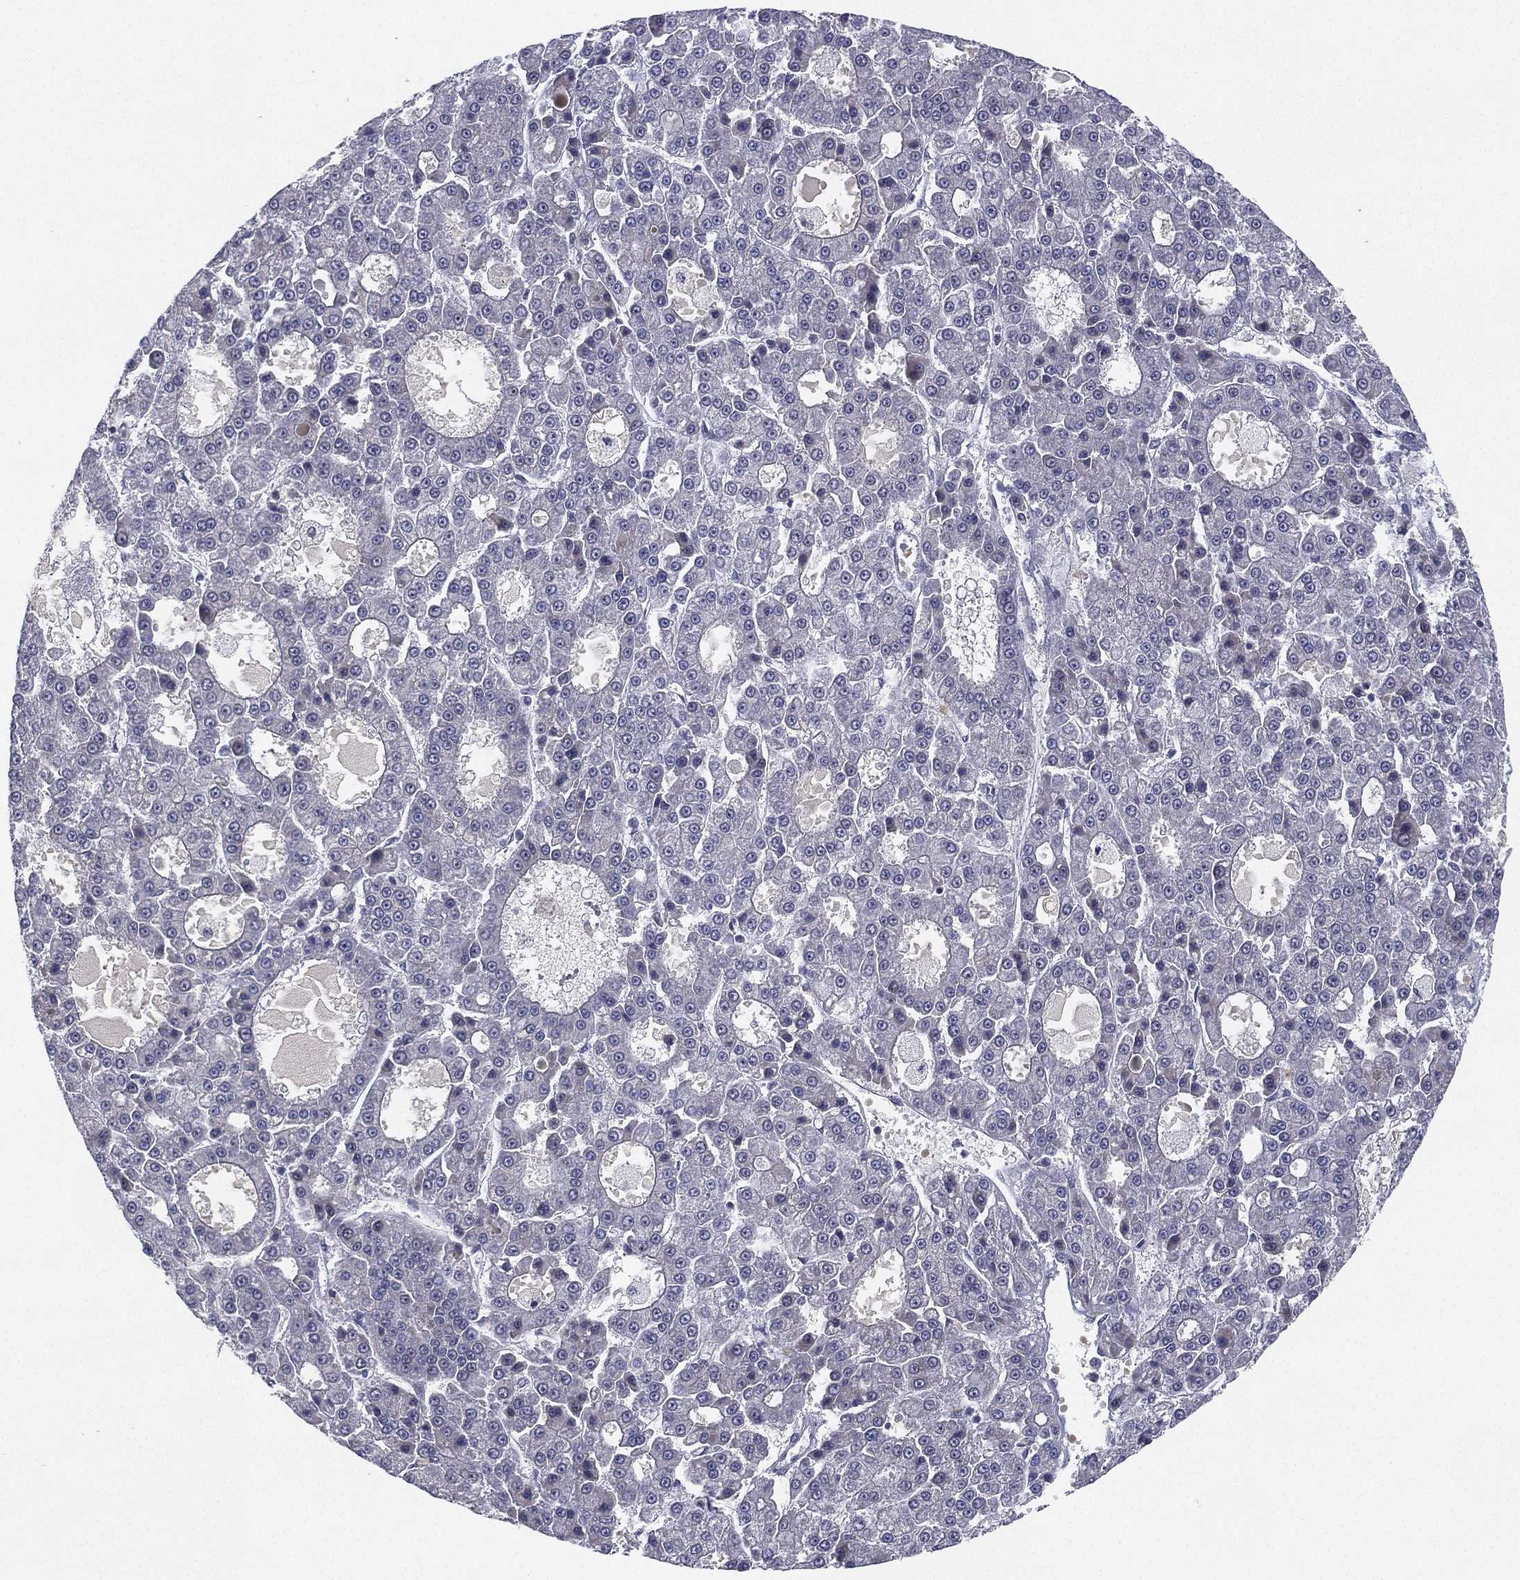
{"staining": {"intensity": "negative", "quantity": "none", "location": "none"}, "tissue": "liver cancer", "cell_type": "Tumor cells", "image_type": "cancer", "snomed": [{"axis": "morphology", "description": "Carcinoma, Hepatocellular, NOS"}, {"axis": "topography", "description": "Liver"}], "caption": "Tumor cells are negative for protein expression in human liver cancer. (DAB (3,3'-diaminobenzidine) immunohistochemistry (IHC) visualized using brightfield microscopy, high magnification).", "gene": "MS4A8", "patient": {"sex": "male", "age": 70}}